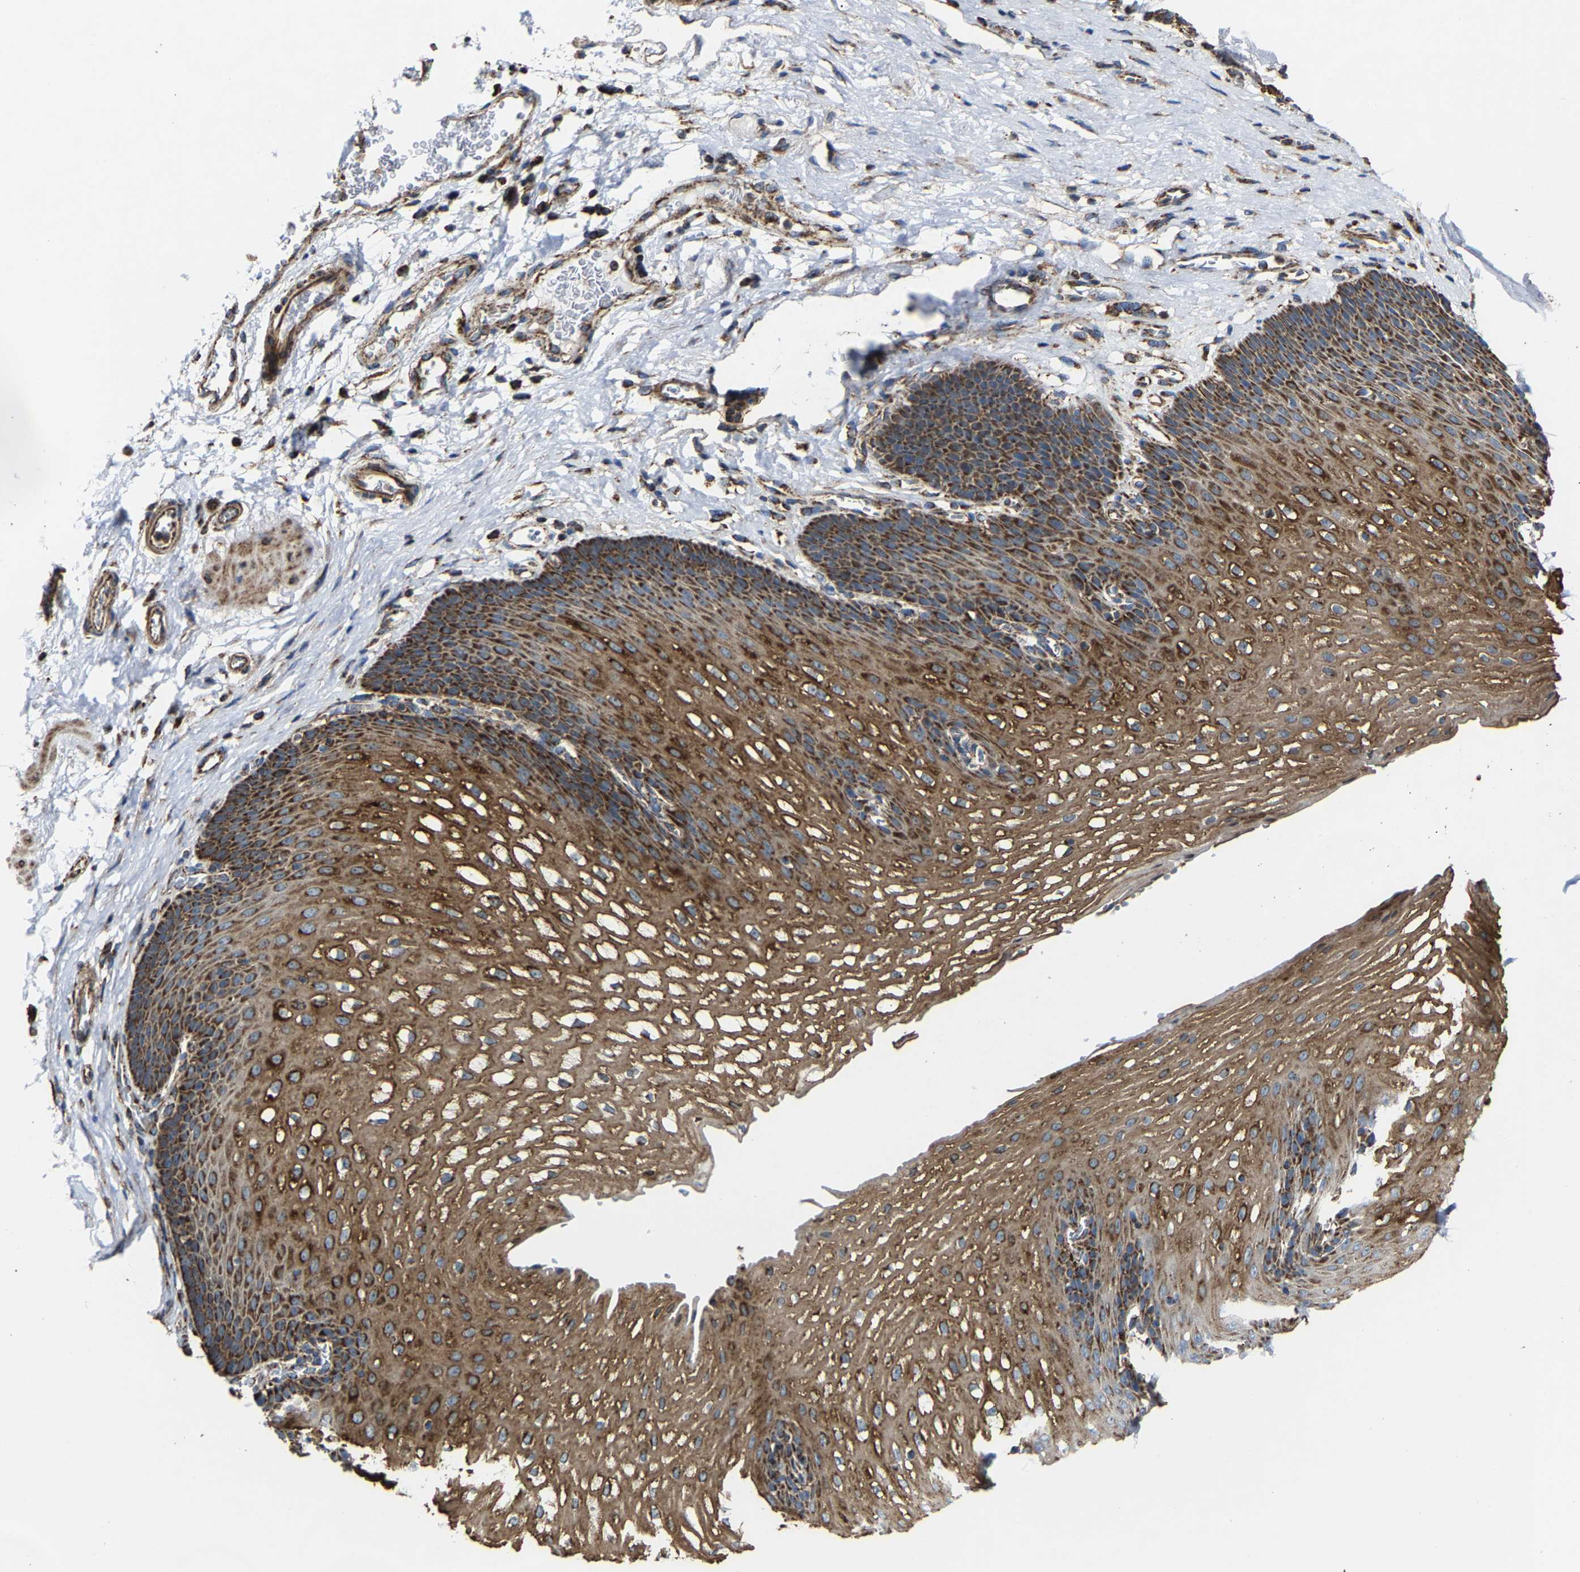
{"staining": {"intensity": "strong", "quantity": ">75%", "location": "cytoplasmic/membranous"}, "tissue": "esophagus", "cell_type": "Squamous epithelial cells", "image_type": "normal", "snomed": [{"axis": "morphology", "description": "Normal tissue, NOS"}, {"axis": "topography", "description": "Esophagus"}], "caption": "DAB (3,3'-diaminobenzidine) immunohistochemical staining of unremarkable human esophagus shows strong cytoplasmic/membranous protein staining in about >75% of squamous epithelial cells.", "gene": "NDUFV3", "patient": {"sex": "male", "age": 48}}